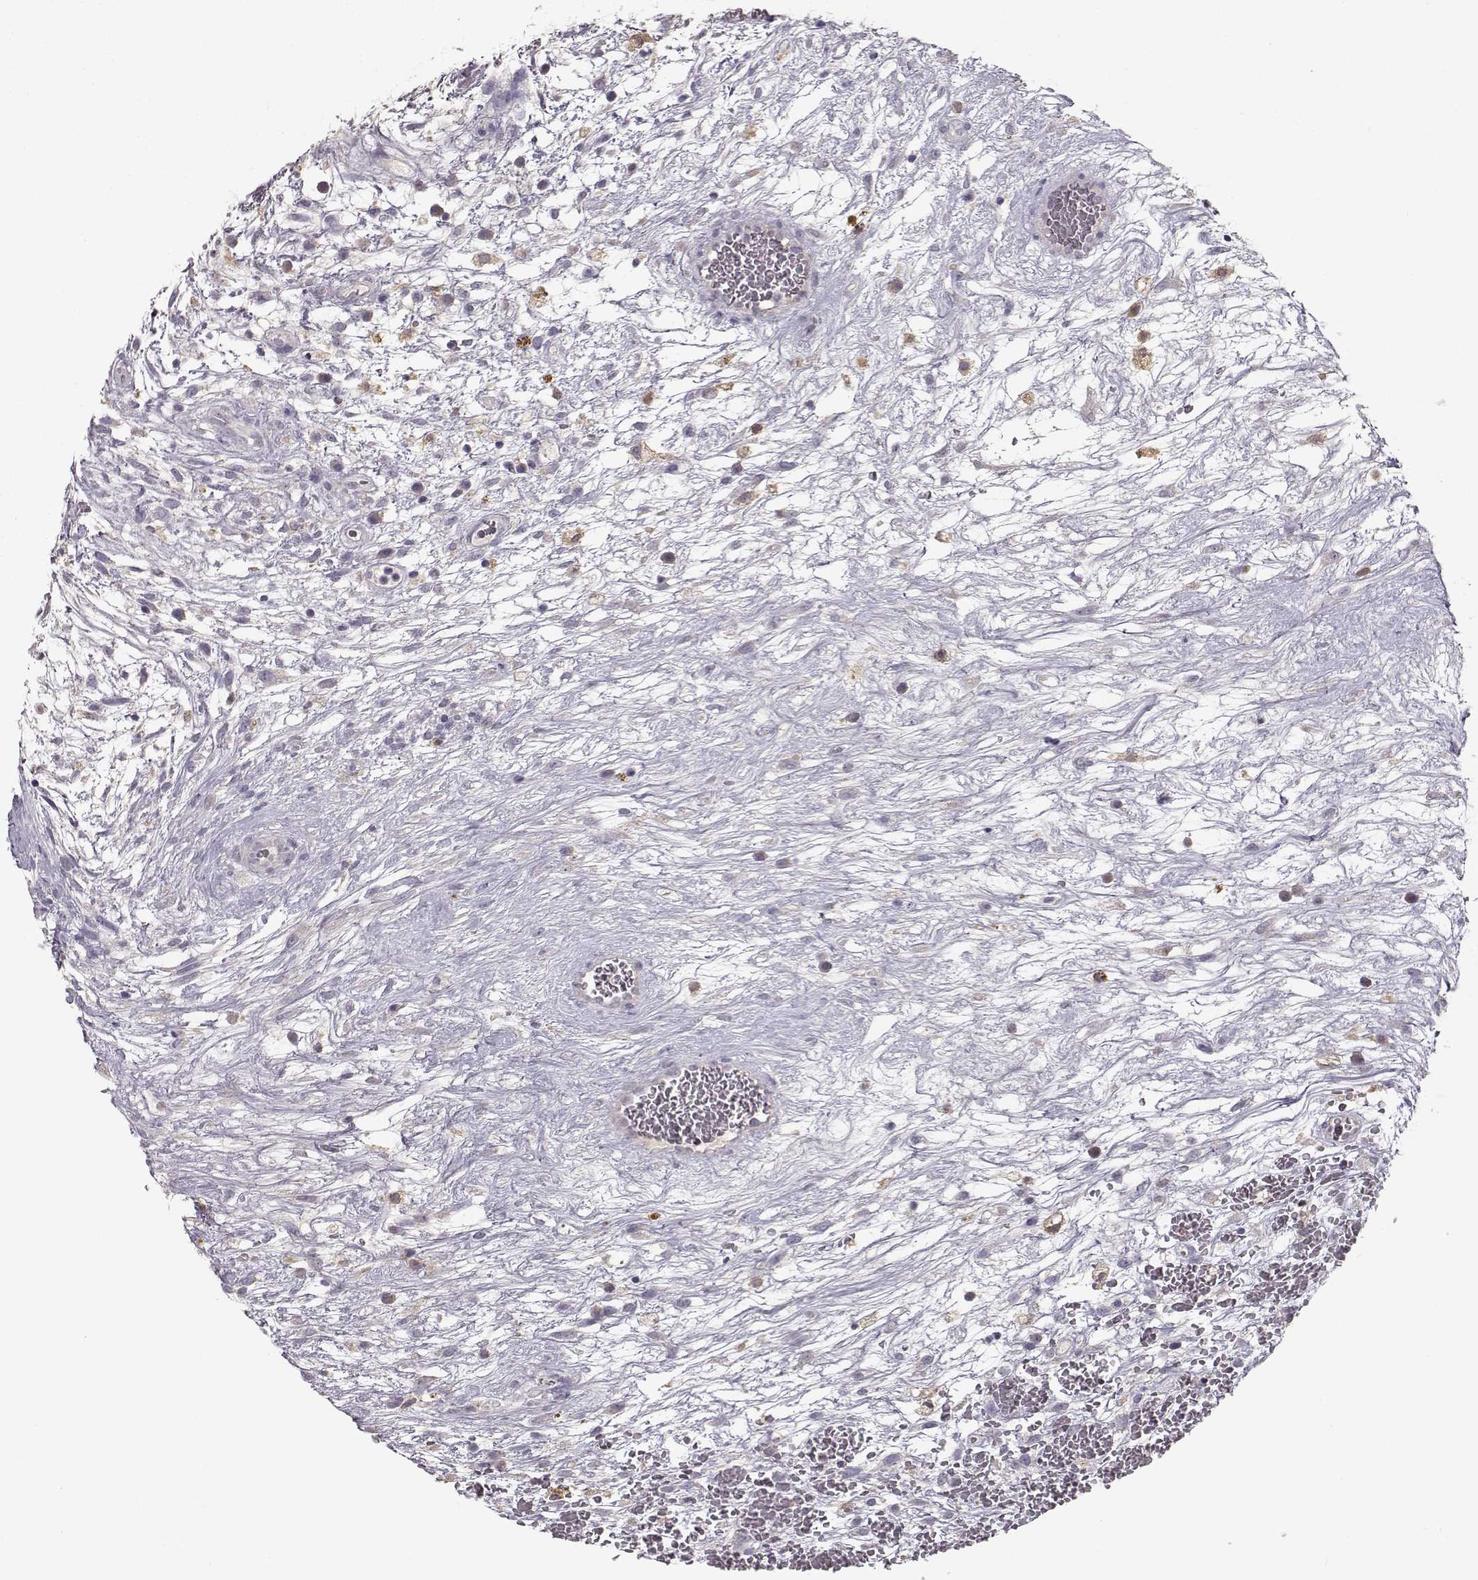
{"staining": {"intensity": "negative", "quantity": "none", "location": "none"}, "tissue": "testis cancer", "cell_type": "Tumor cells", "image_type": "cancer", "snomed": [{"axis": "morphology", "description": "Normal tissue, NOS"}, {"axis": "morphology", "description": "Carcinoma, Embryonal, NOS"}, {"axis": "topography", "description": "Testis"}], "caption": "There is no significant positivity in tumor cells of testis embryonal carcinoma. The staining was performed using DAB (3,3'-diaminobenzidine) to visualize the protein expression in brown, while the nuclei were stained in blue with hematoxylin (Magnification: 20x).", "gene": "GHR", "patient": {"sex": "male", "age": 32}}